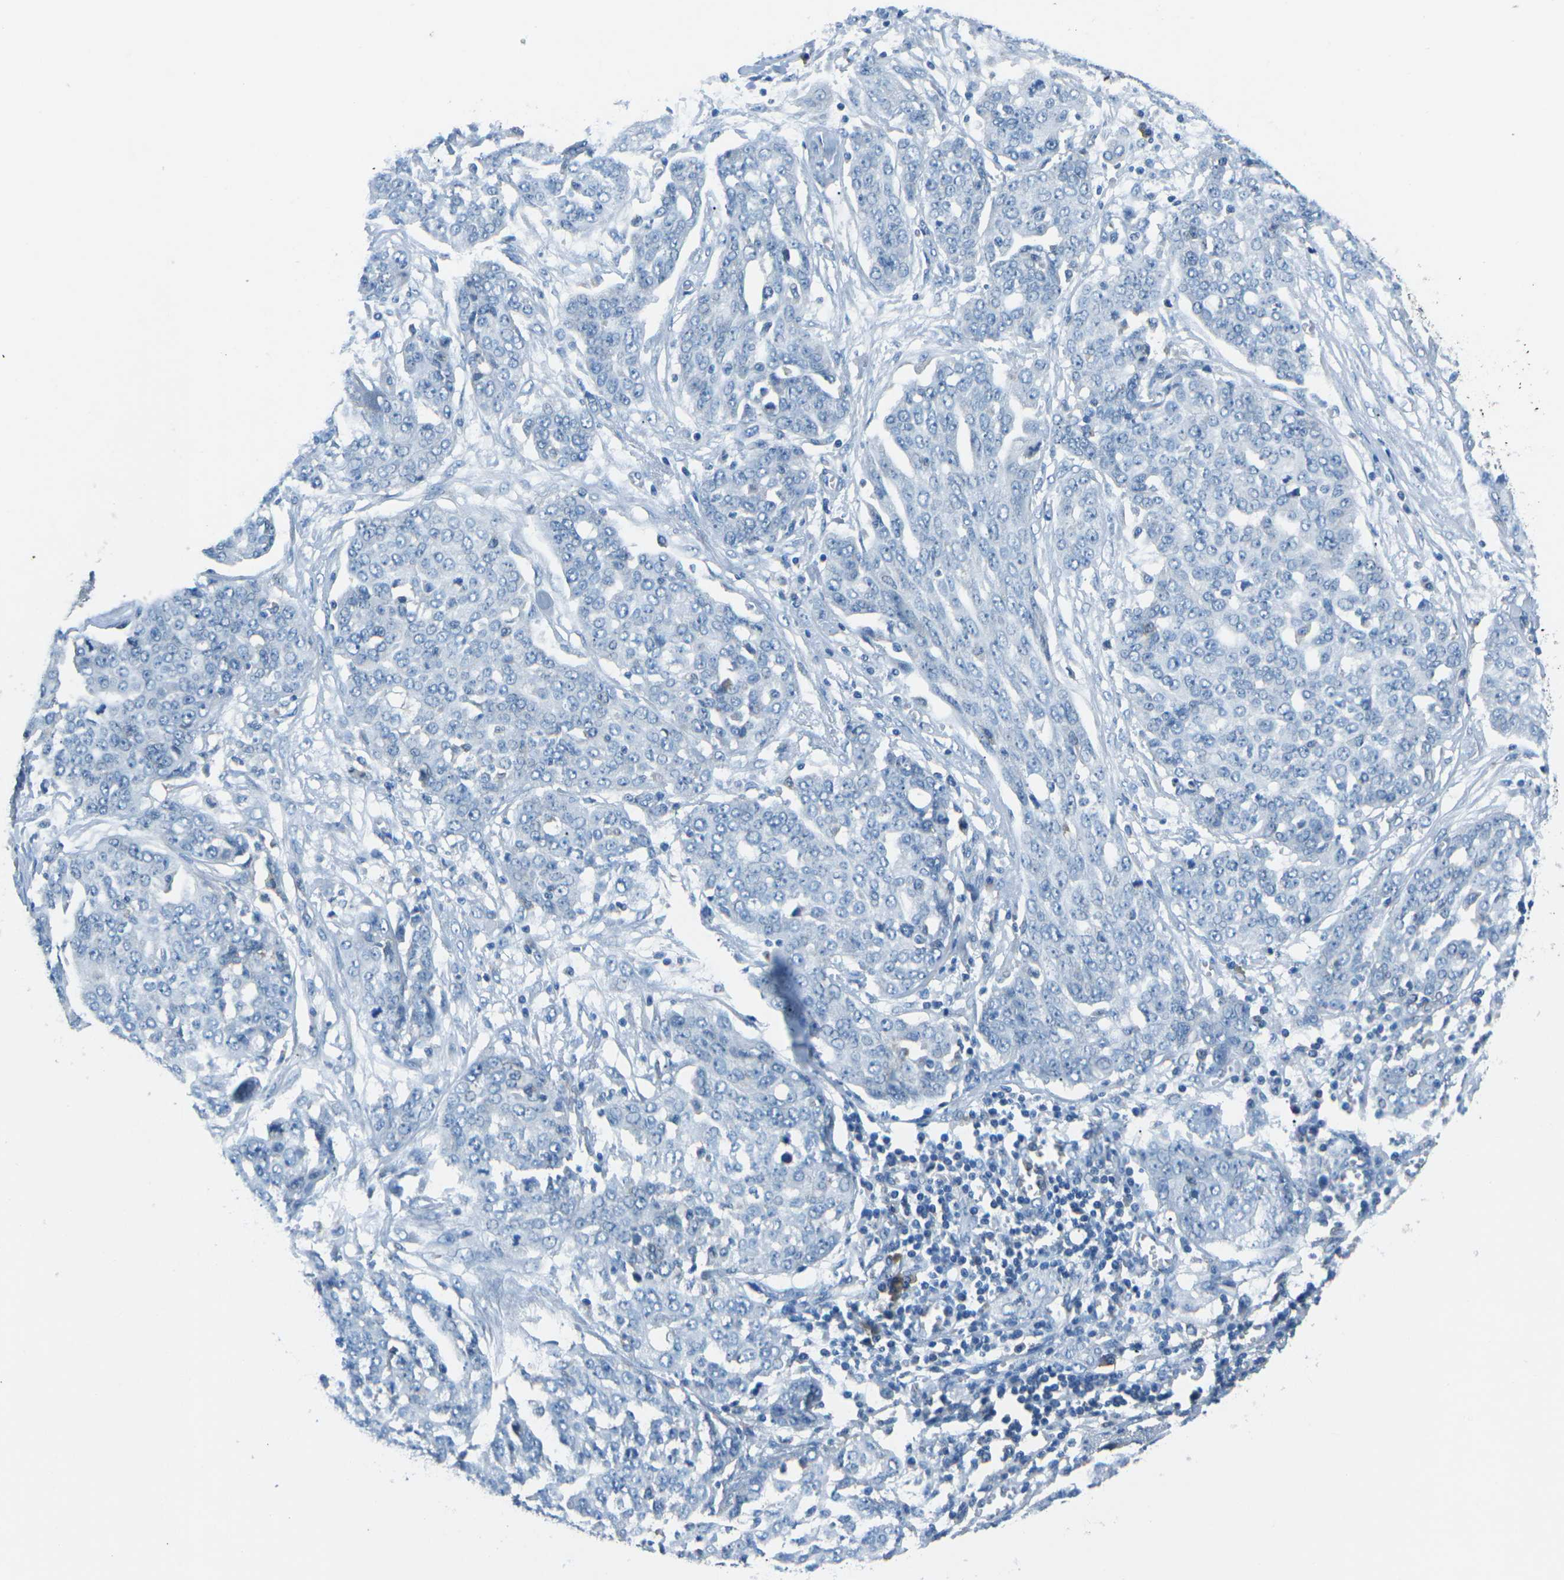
{"staining": {"intensity": "negative", "quantity": "none", "location": "none"}, "tissue": "ovarian cancer", "cell_type": "Tumor cells", "image_type": "cancer", "snomed": [{"axis": "morphology", "description": "Cystadenocarcinoma, serous, NOS"}, {"axis": "topography", "description": "Soft tissue"}, {"axis": "topography", "description": "Ovary"}], "caption": "High magnification brightfield microscopy of ovarian cancer (serous cystadenocarcinoma) stained with DAB (brown) and counterstained with hematoxylin (blue): tumor cells show no significant expression. (DAB (3,3'-diaminobenzidine) immunohistochemistry with hematoxylin counter stain).", "gene": "CD1D", "patient": {"sex": "female", "age": 57}}